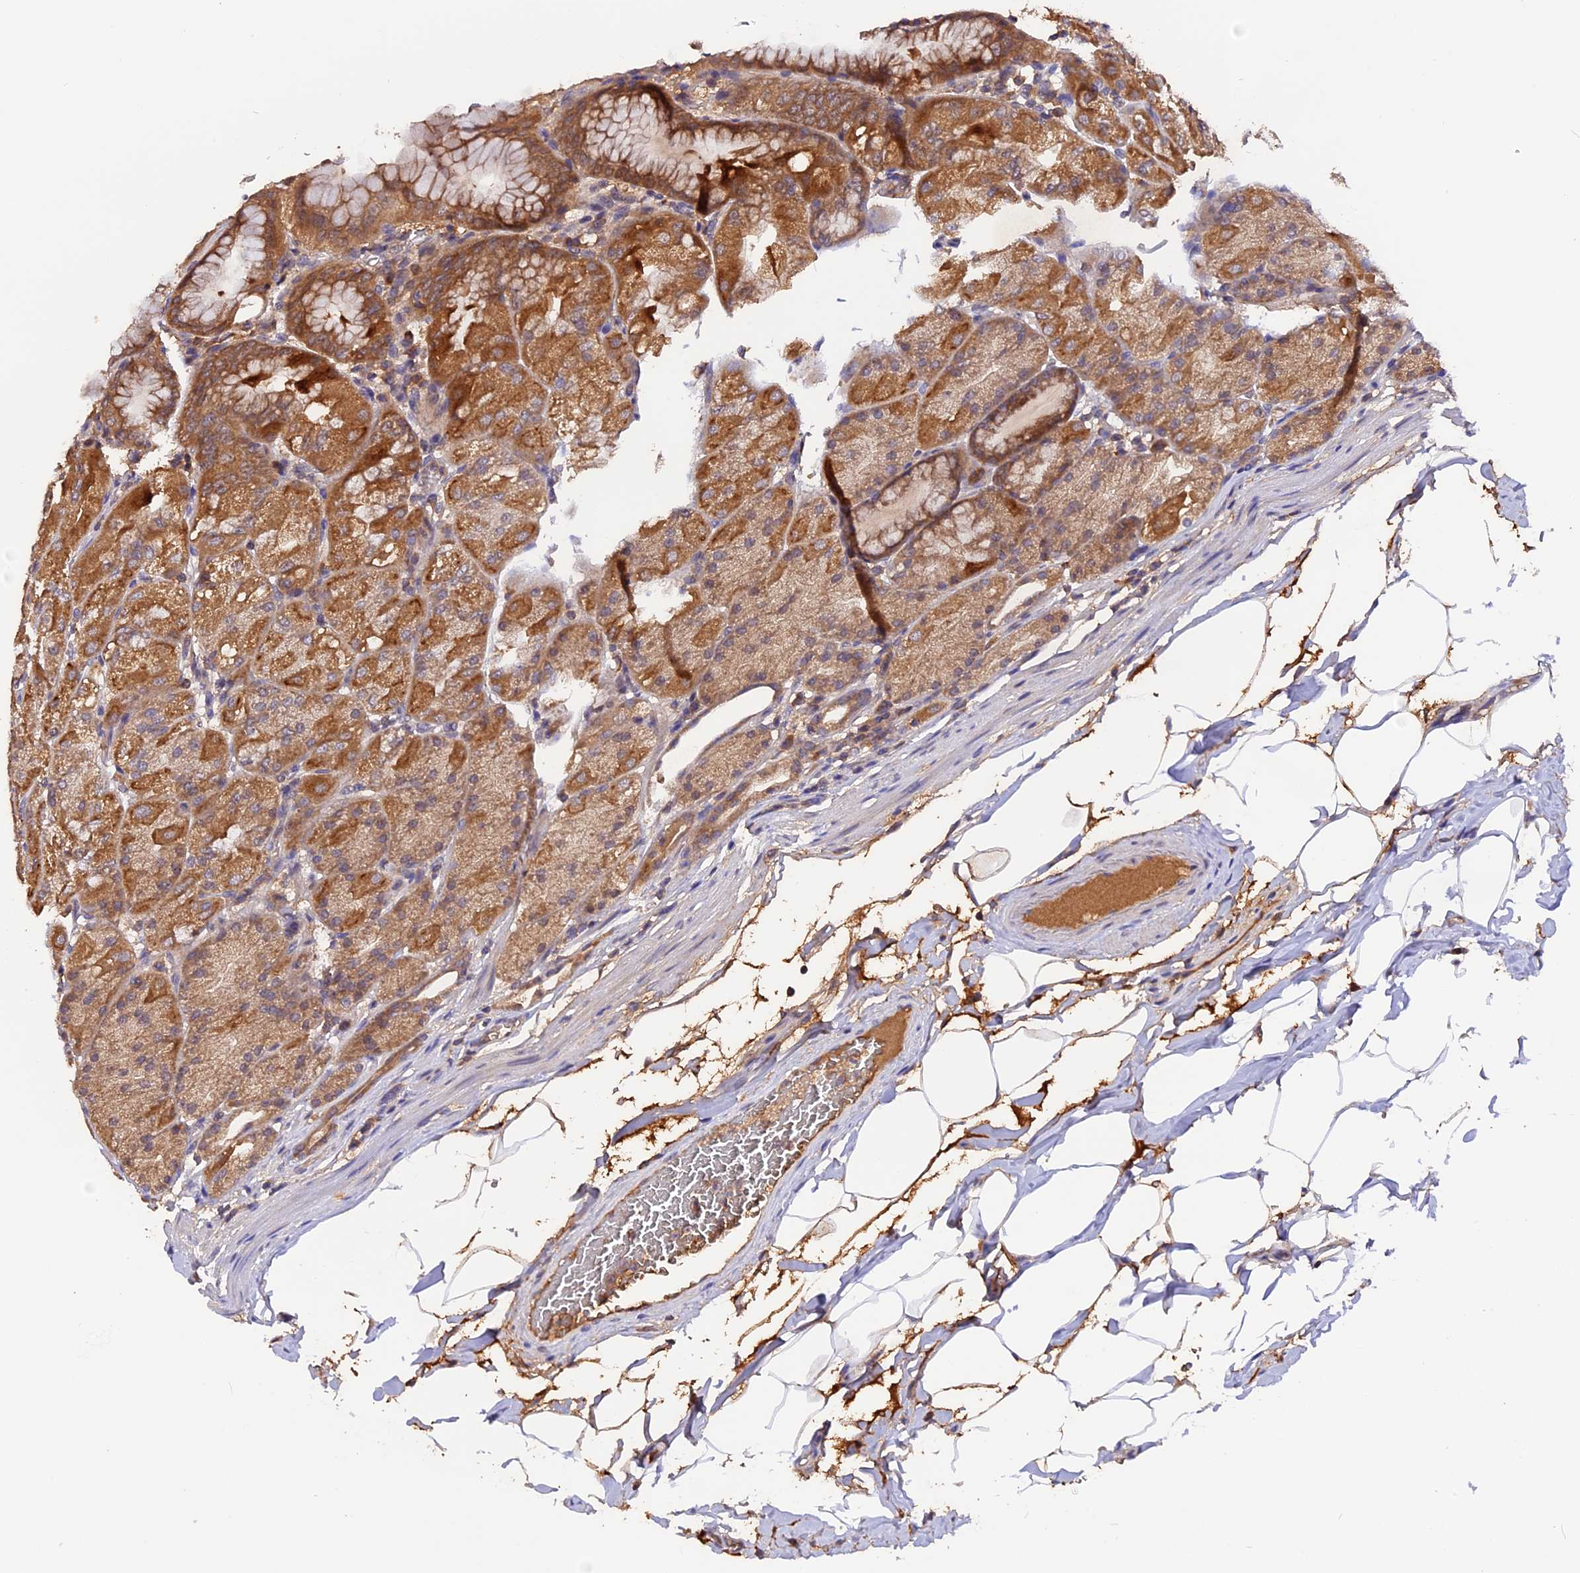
{"staining": {"intensity": "moderate", "quantity": ">75%", "location": "cytoplasmic/membranous"}, "tissue": "stomach", "cell_type": "Glandular cells", "image_type": "normal", "snomed": [{"axis": "morphology", "description": "Normal tissue, NOS"}, {"axis": "topography", "description": "Stomach, upper"}, {"axis": "topography", "description": "Stomach, lower"}], "caption": "IHC photomicrograph of normal stomach stained for a protein (brown), which demonstrates medium levels of moderate cytoplasmic/membranous expression in approximately >75% of glandular cells.", "gene": "MARK4", "patient": {"sex": "male", "age": 62}}